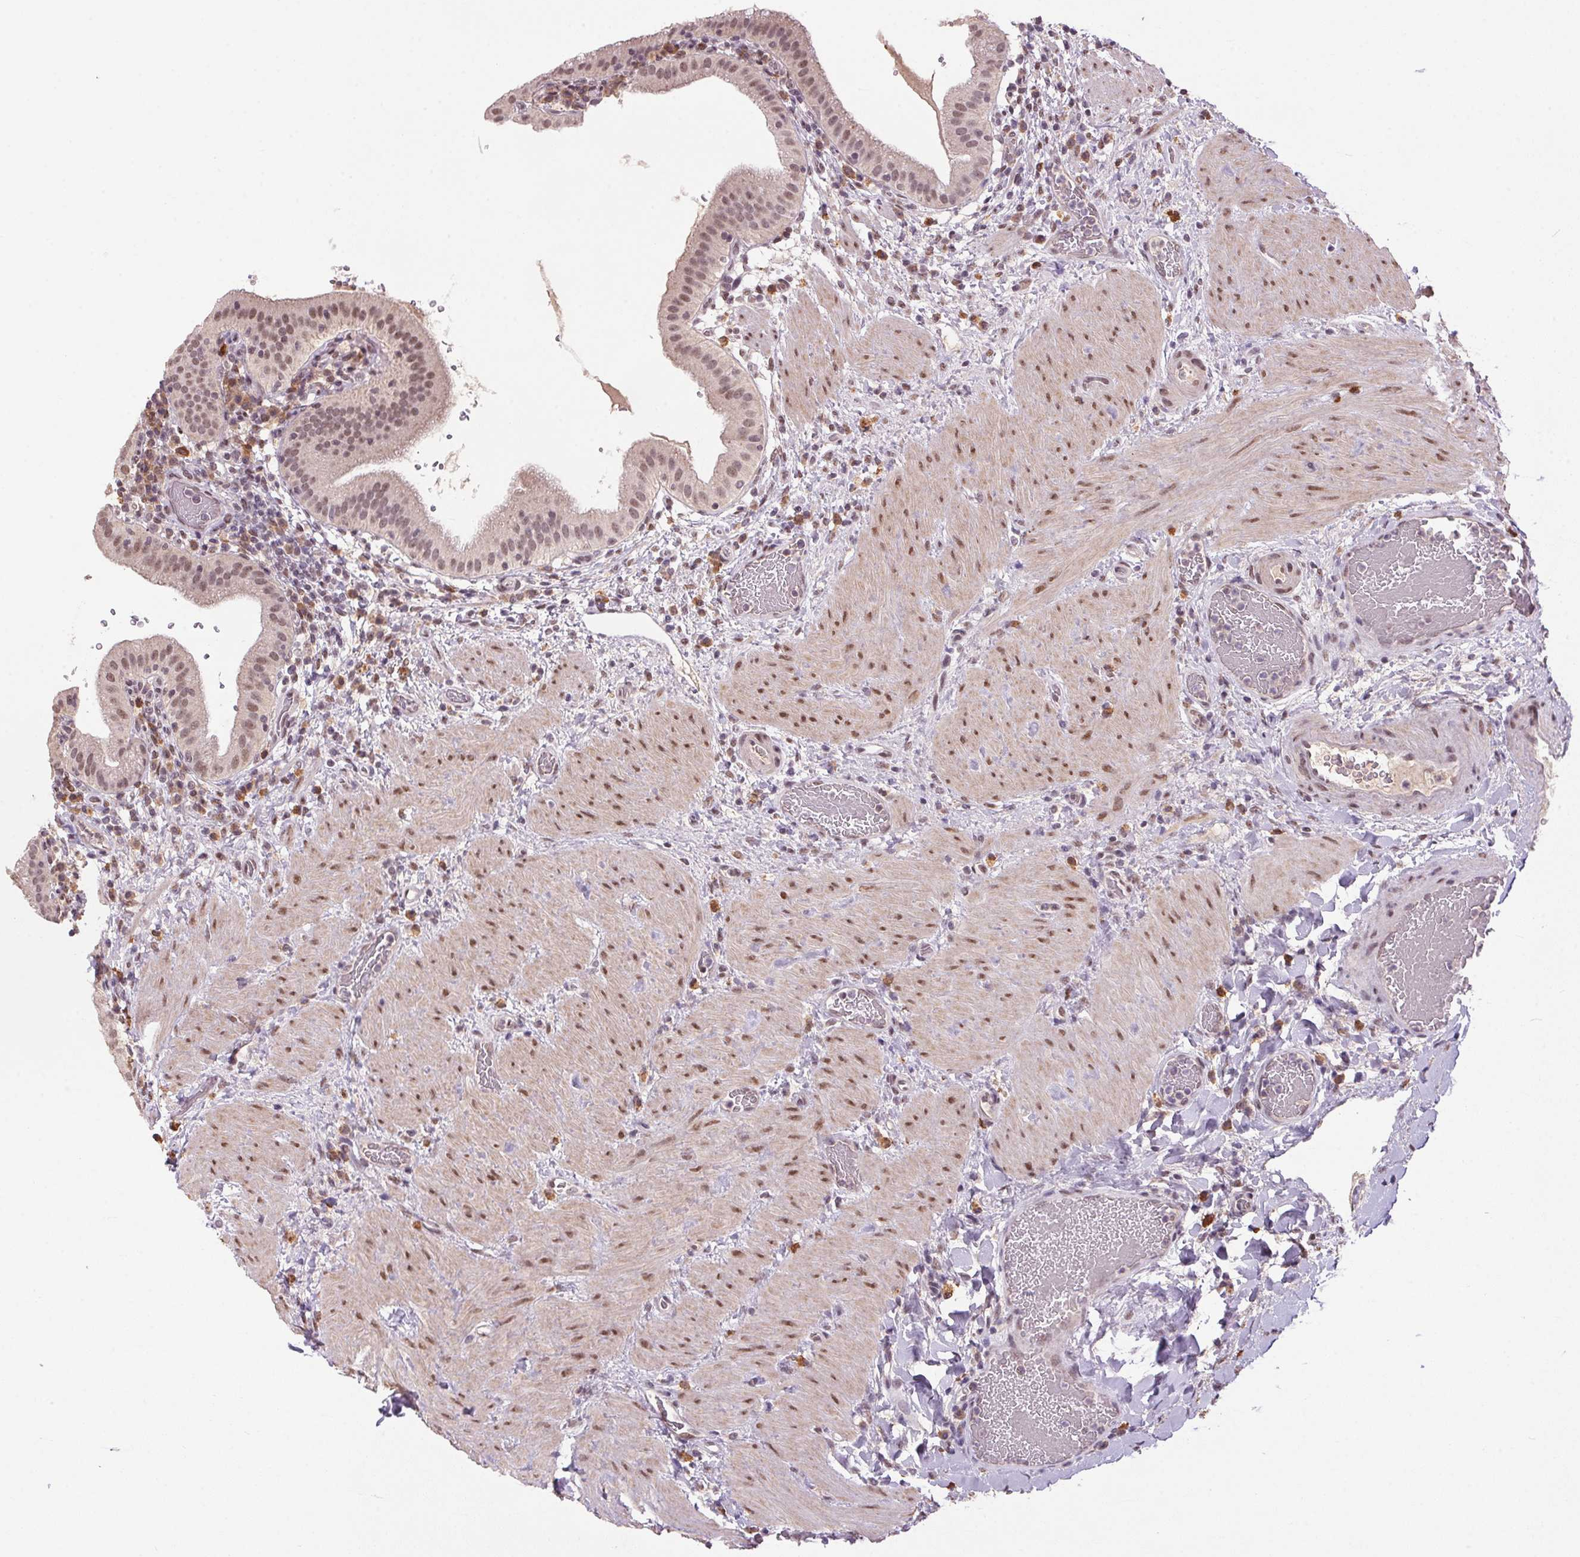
{"staining": {"intensity": "weak", "quantity": ">75%", "location": "nuclear"}, "tissue": "gallbladder", "cell_type": "Glandular cells", "image_type": "normal", "snomed": [{"axis": "morphology", "description": "Normal tissue, NOS"}, {"axis": "topography", "description": "Gallbladder"}], "caption": "A low amount of weak nuclear expression is seen in approximately >75% of glandular cells in benign gallbladder.", "gene": "ZBTB4", "patient": {"sex": "male", "age": 26}}